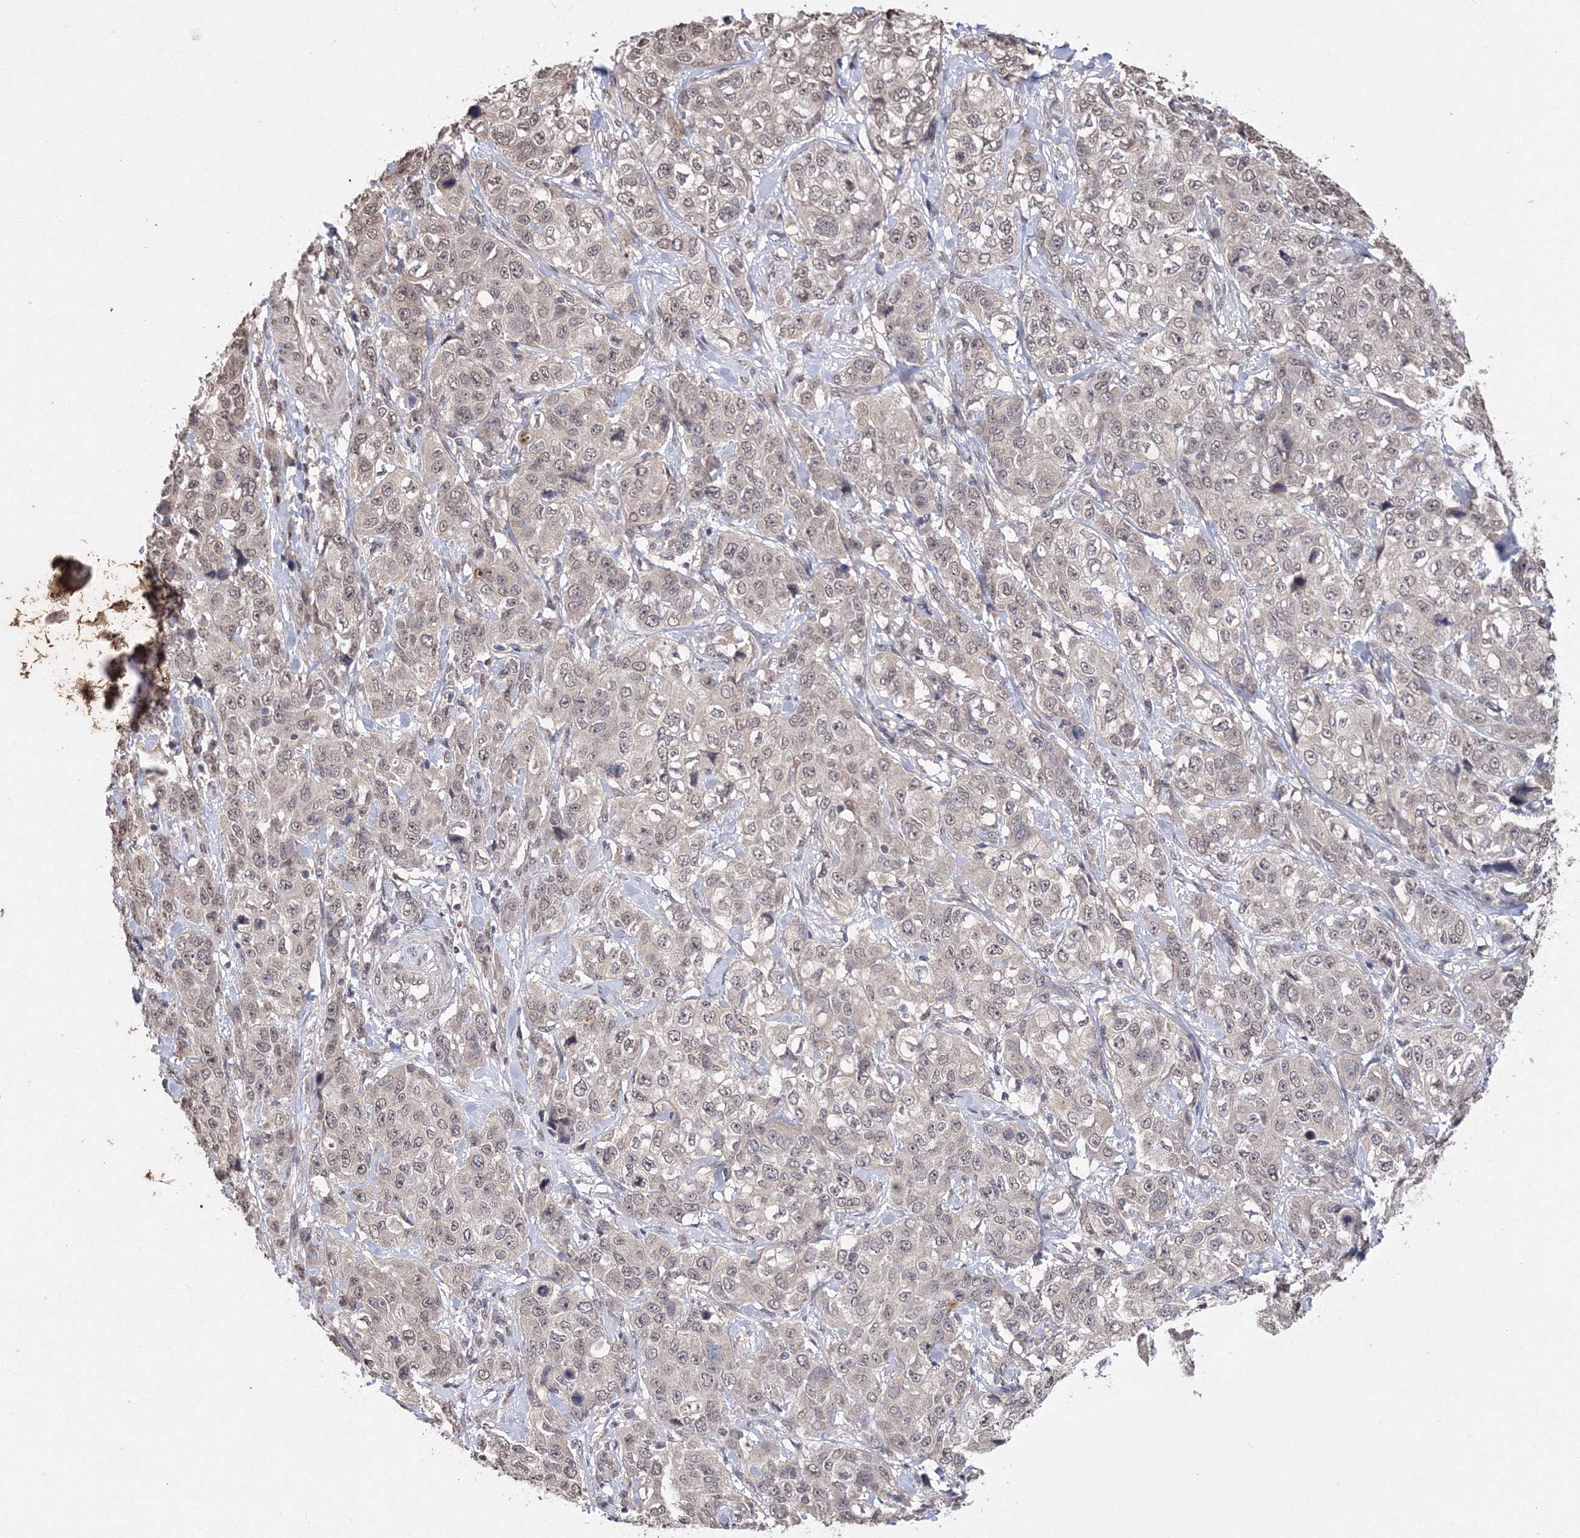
{"staining": {"intensity": "weak", "quantity": ">75%", "location": "nuclear"}, "tissue": "stomach cancer", "cell_type": "Tumor cells", "image_type": "cancer", "snomed": [{"axis": "morphology", "description": "Adenocarcinoma, NOS"}, {"axis": "topography", "description": "Stomach"}], "caption": "Protein analysis of stomach cancer (adenocarcinoma) tissue reveals weak nuclear positivity in about >75% of tumor cells.", "gene": "GPN1", "patient": {"sex": "male", "age": 48}}